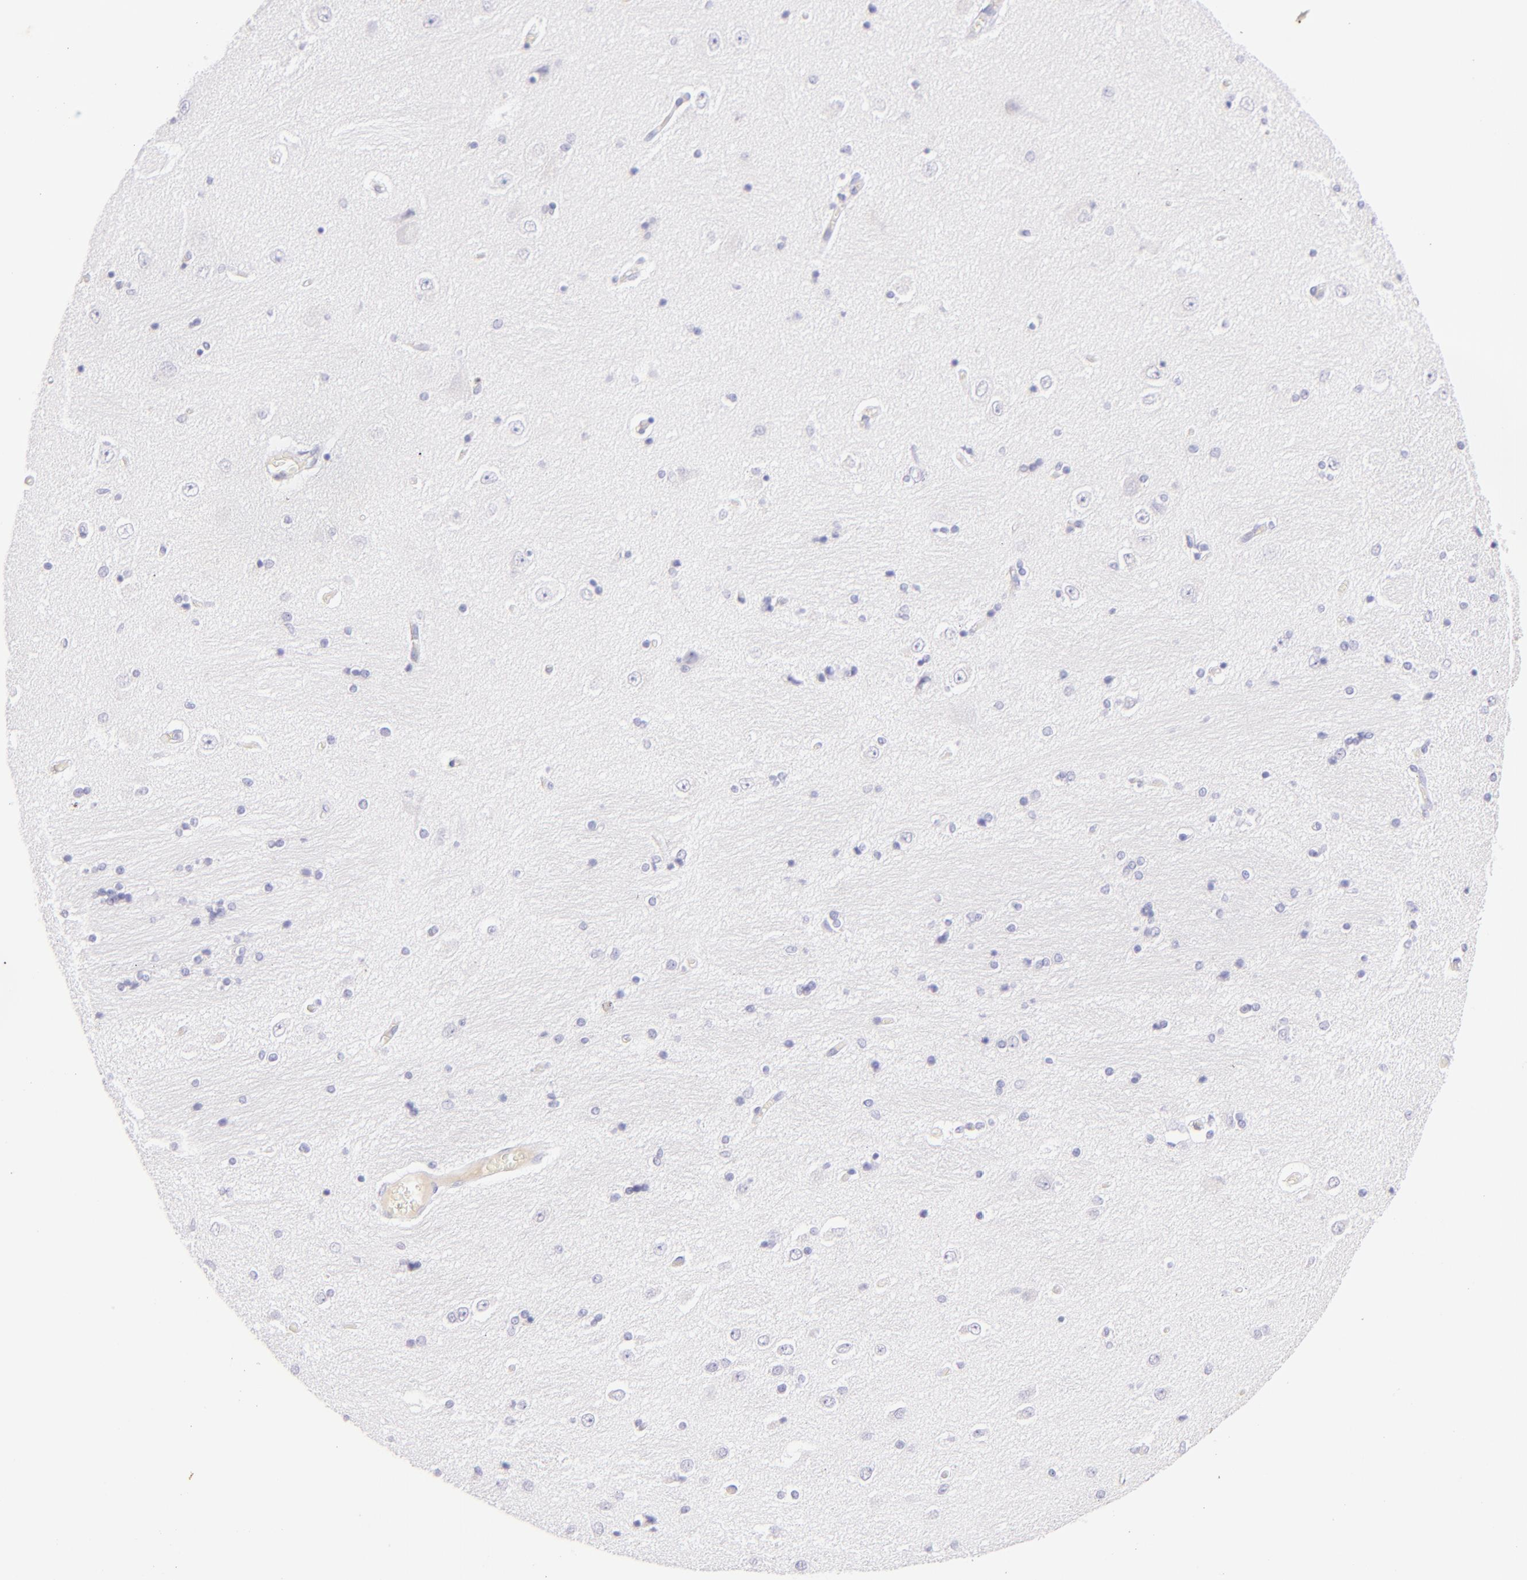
{"staining": {"intensity": "negative", "quantity": "none", "location": "none"}, "tissue": "hippocampus", "cell_type": "Glial cells", "image_type": "normal", "snomed": [{"axis": "morphology", "description": "Normal tissue, NOS"}, {"axis": "topography", "description": "Hippocampus"}], "caption": "This is an IHC micrograph of unremarkable hippocampus. There is no staining in glial cells.", "gene": "SDC1", "patient": {"sex": "female", "age": 54}}